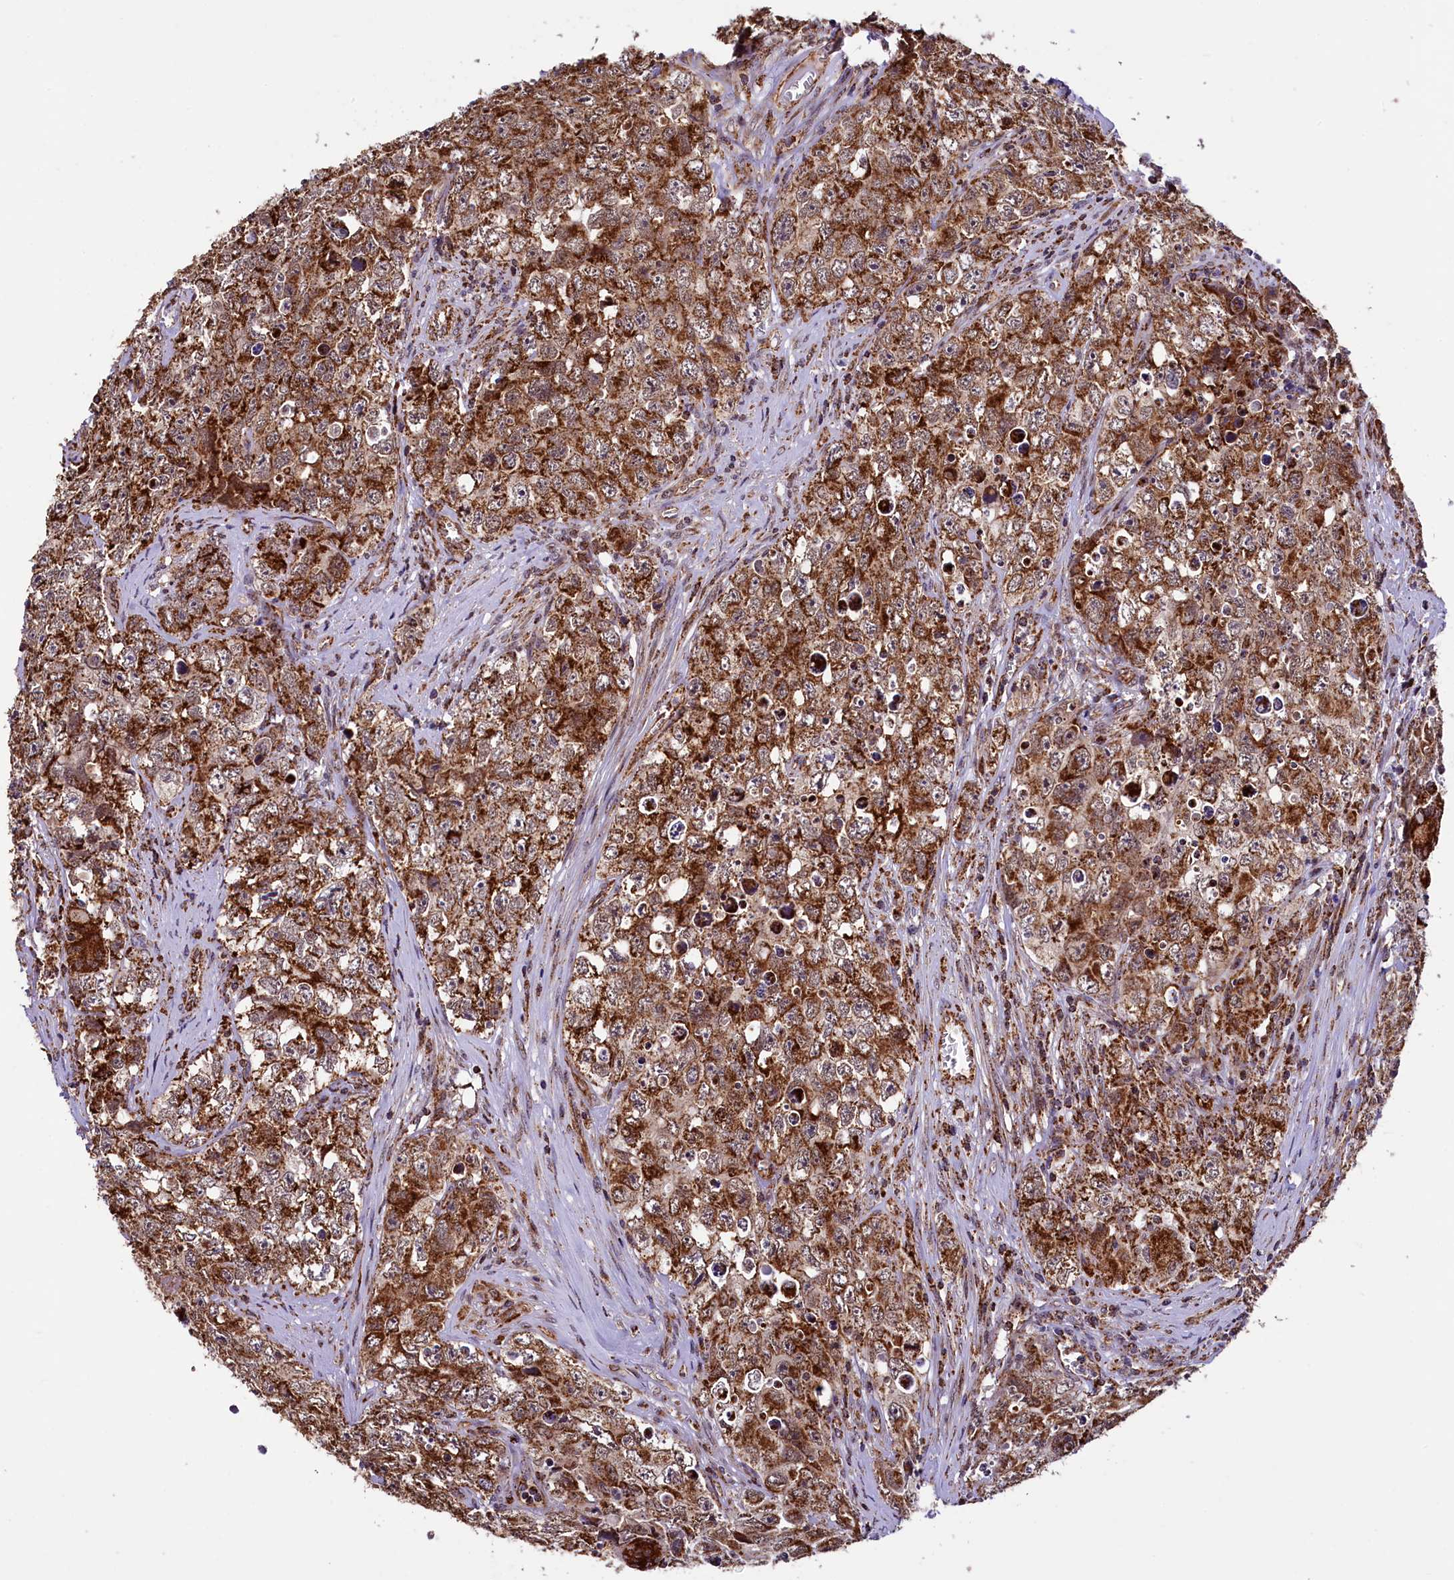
{"staining": {"intensity": "moderate", "quantity": ">75%", "location": "cytoplasmic/membranous"}, "tissue": "testis cancer", "cell_type": "Tumor cells", "image_type": "cancer", "snomed": [{"axis": "morphology", "description": "Seminoma, NOS"}, {"axis": "morphology", "description": "Carcinoma, Embryonal, NOS"}, {"axis": "topography", "description": "Testis"}], "caption": "DAB (3,3'-diaminobenzidine) immunohistochemical staining of testis embryonal carcinoma shows moderate cytoplasmic/membranous protein expression in approximately >75% of tumor cells. (IHC, brightfield microscopy, high magnification).", "gene": "KLC2", "patient": {"sex": "male", "age": 43}}